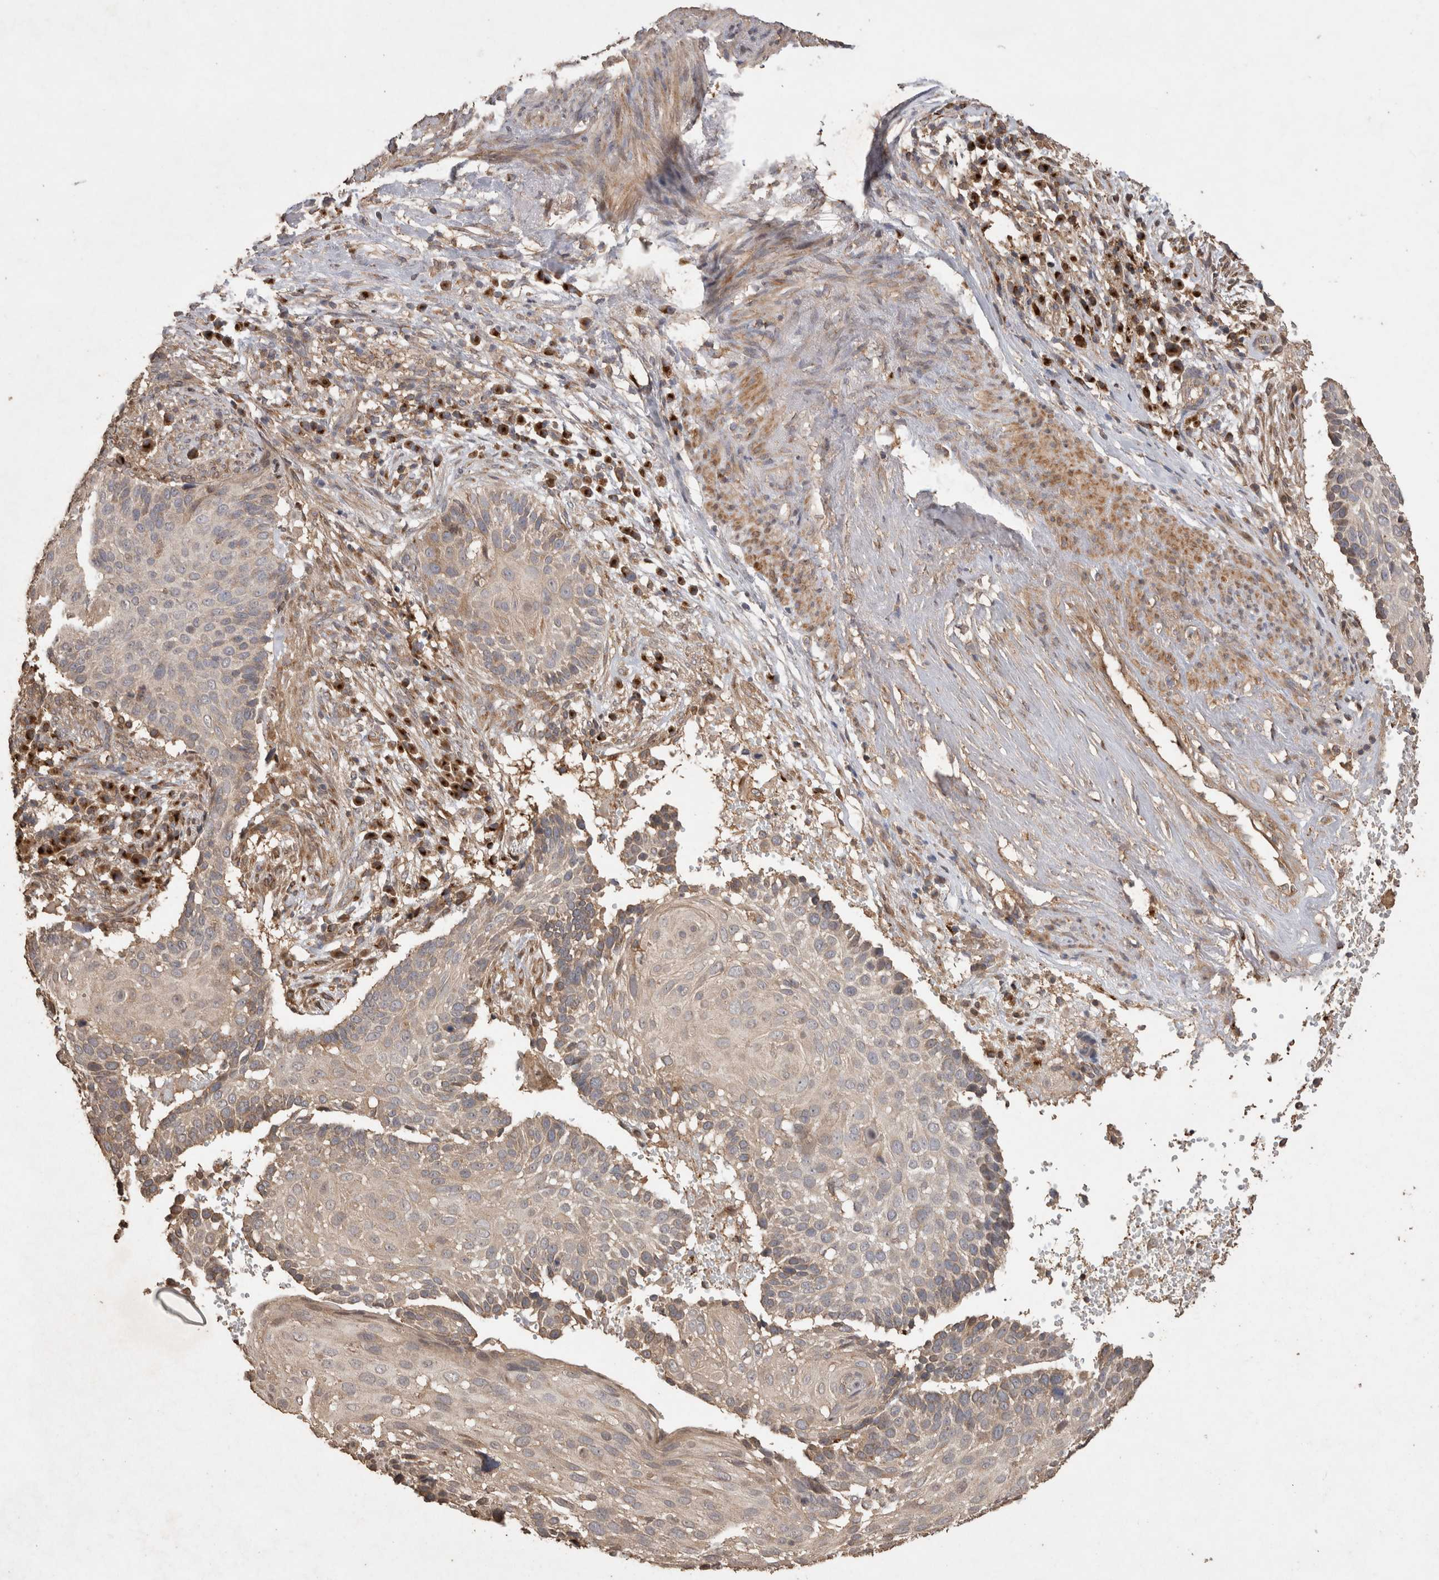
{"staining": {"intensity": "moderate", "quantity": "<25%", "location": "cytoplasmic/membranous"}, "tissue": "cervical cancer", "cell_type": "Tumor cells", "image_type": "cancer", "snomed": [{"axis": "morphology", "description": "Squamous cell carcinoma, NOS"}, {"axis": "topography", "description": "Cervix"}], "caption": "Cervical cancer (squamous cell carcinoma) stained with a brown dye shows moderate cytoplasmic/membranous positive positivity in approximately <25% of tumor cells.", "gene": "SNX31", "patient": {"sex": "female", "age": 74}}